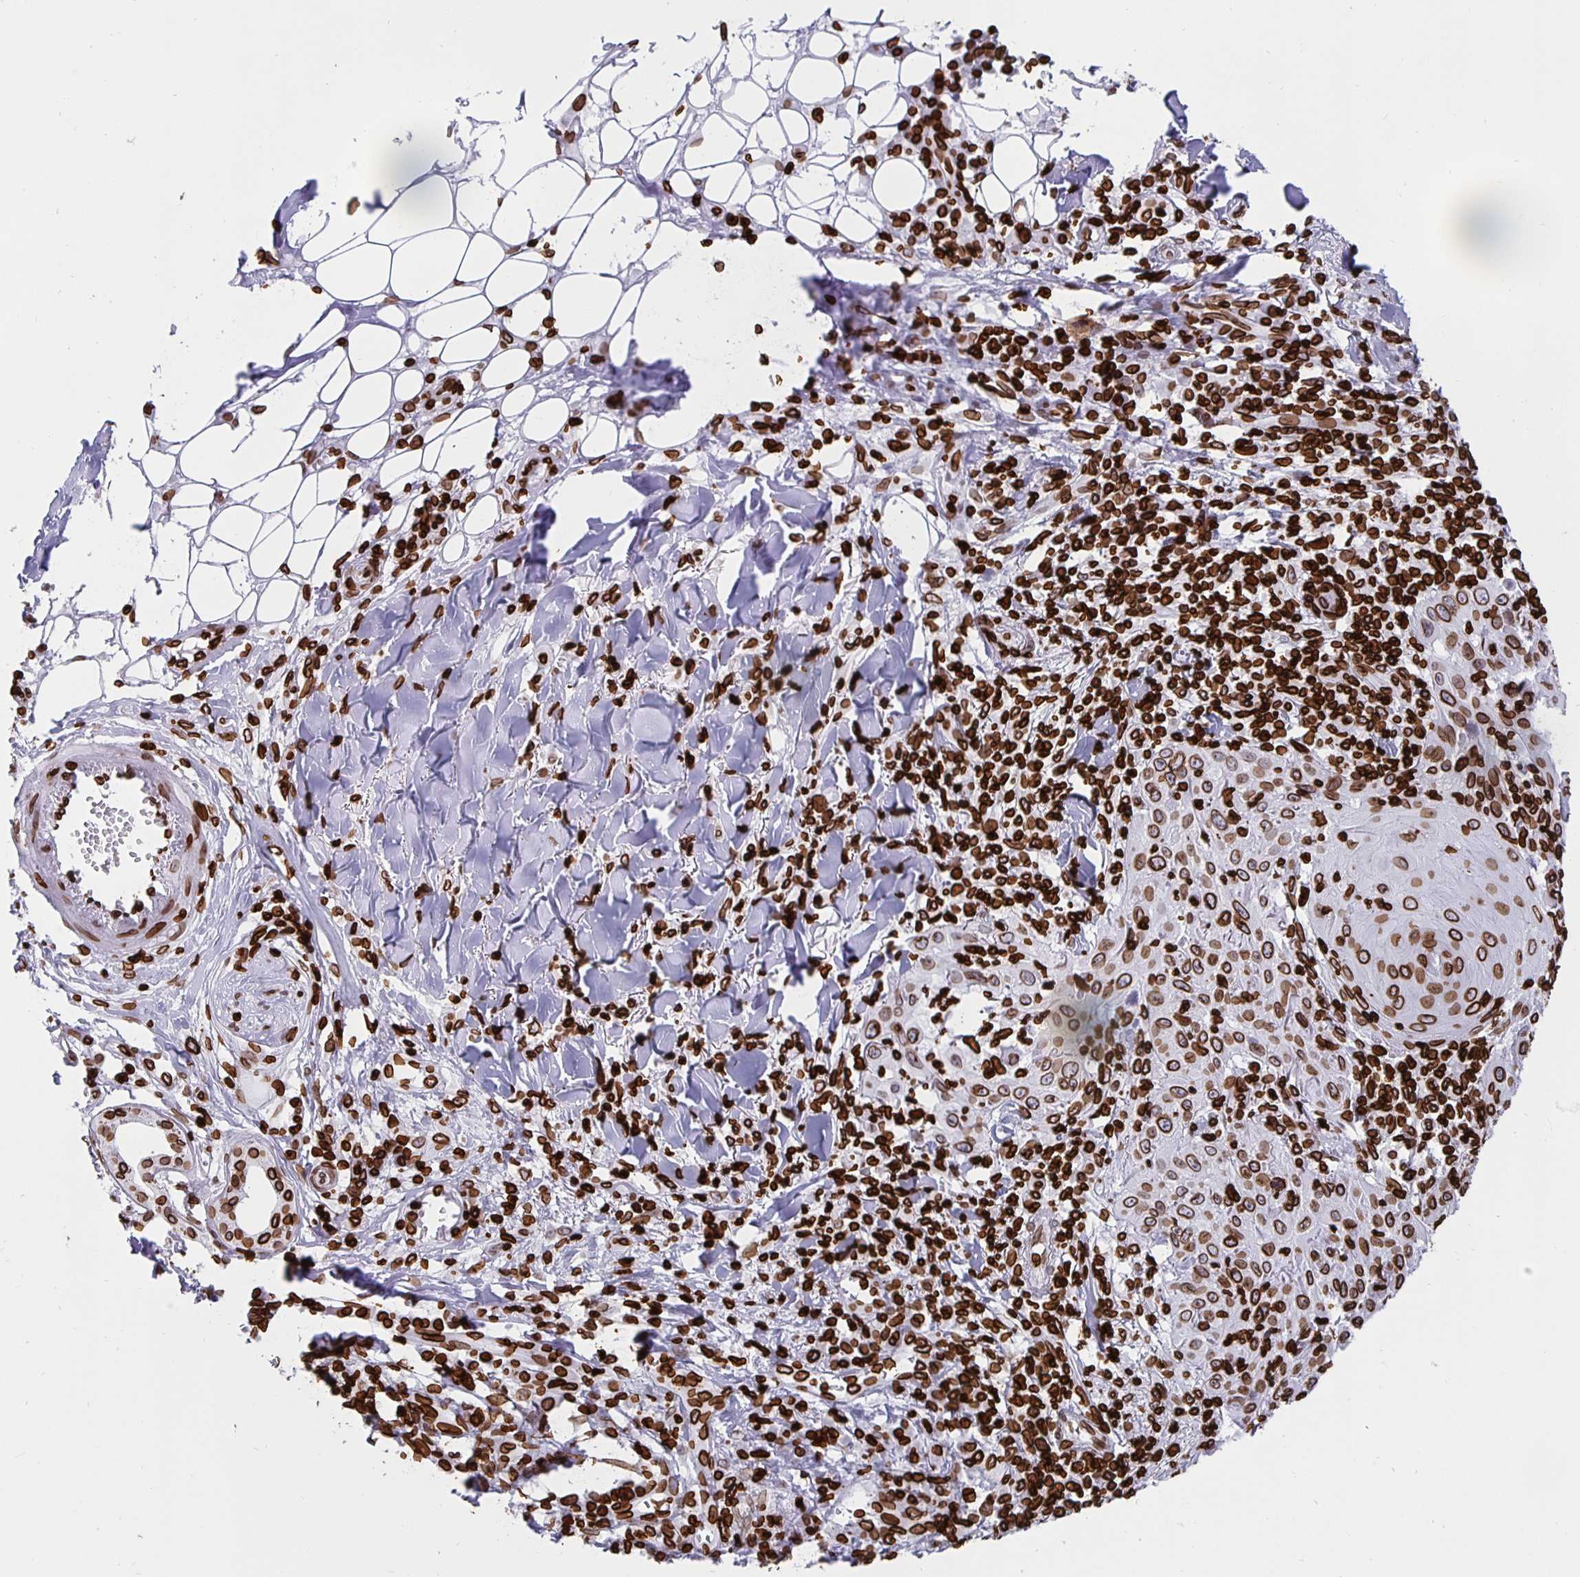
{"staining": {"intensity": "strong", "quantity": ">75%", "location": "cytoplasmic/membranous,nuclear"}, "tissue": "skin cancer", "cell_type": "Tumor cells", "image_type": "cancer", "snomed": [{"axis": "morphology", "description": "Squamous cell carcinoma, NOS"}, {"axis": "topography", "description": "Skin"}], "caption": "Immunohistochemical staining of skin cancer exhibits strong cytoplasmic/membranous and nuclear protein staining in approximately >75% of tumor cells.", "gene": "LMNB1", "patient": {"sex": "male", "age": 75}}